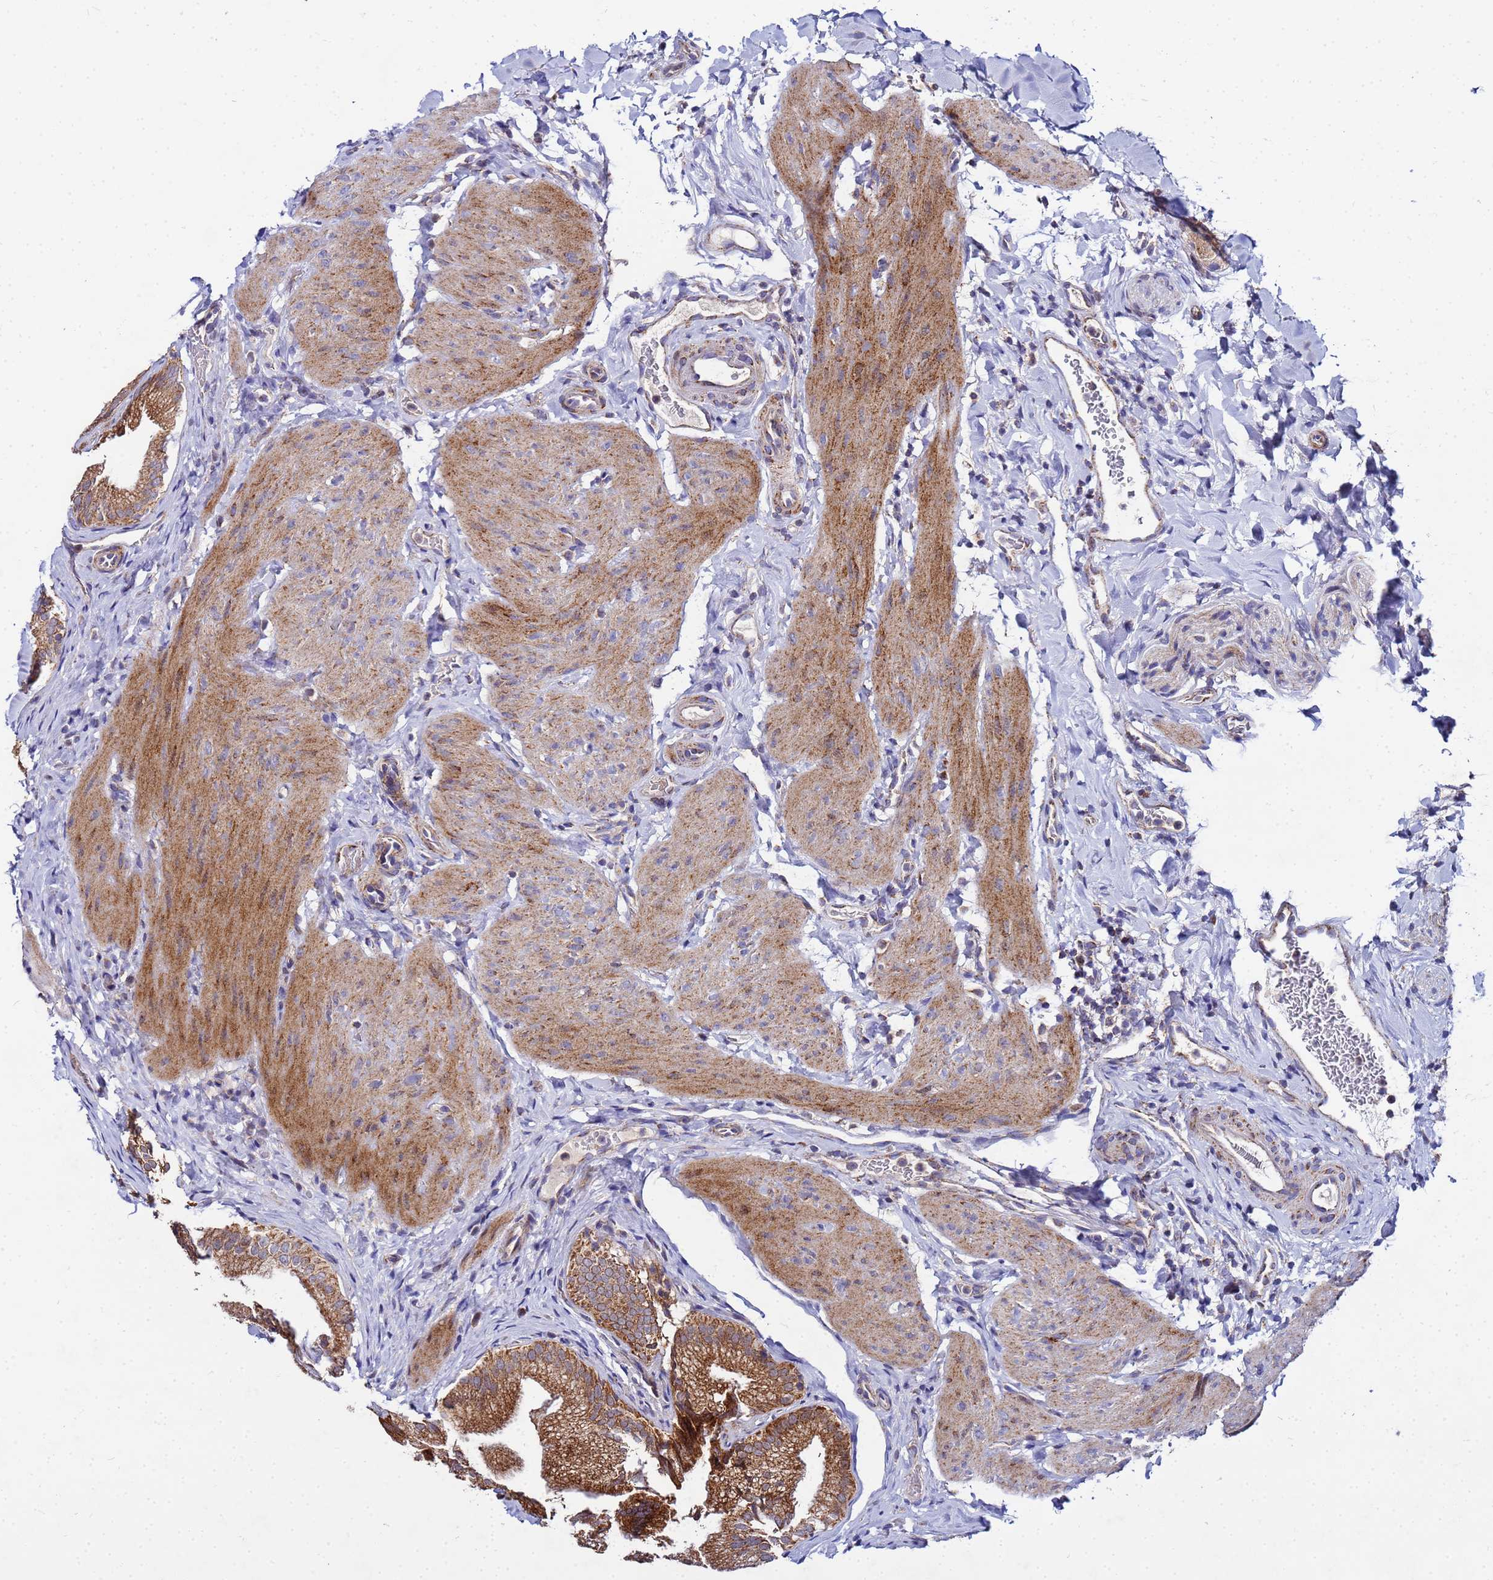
{"staining": {"intensity": "strong", "quantity": ">75%", "location": "cytoplasmic/membranous"}, "tissue": "gallbladder", "cell_type": "Glandular cells", "image_type": "normal", "snomed": [{"axis": "morphology", "description": "Normal tissue, NOS"}, {"axis": "topography", "description": "Gallbladder"}], "caption": "Immunohistochemical staining of unremarkable human gallbladder demonstrates strong cytoplasmic/membranous protein staining in approximately >75% of glandular cells.", "gene": "FAHD2A", "patient": {"sex": "female", "age": 30}}